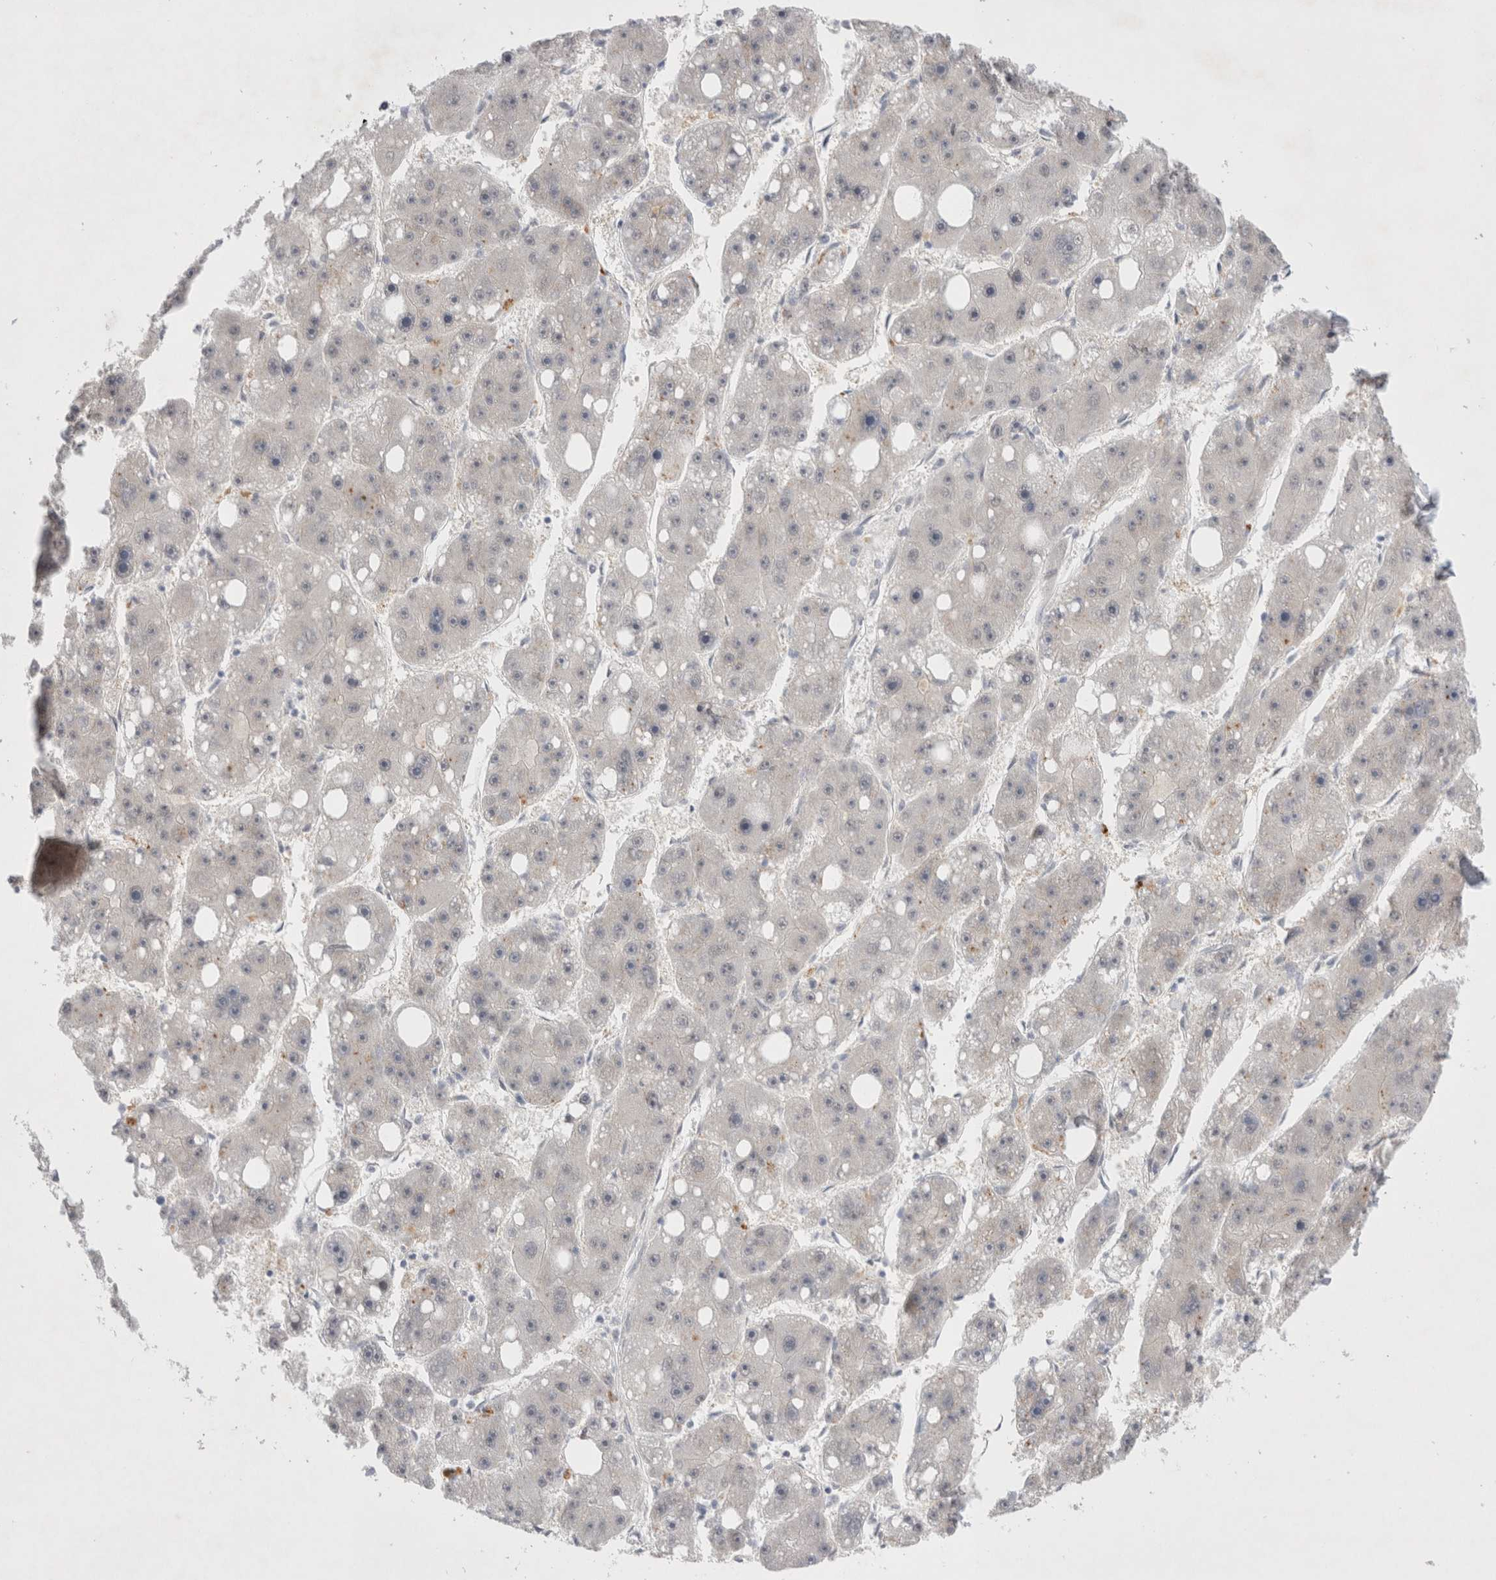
{"staining": {"intensity": "negative", "quantity": "none", "location": "none"}, "tissue": "liver cancer", "cell_type": "Tumor cells", "image_type": "cancer", "snomed": [{"axis": "morphology", "description": "Carcinoma, Hepatocellular, NOS"}, {"axis": "topography", "description": "Liver"}], "caption": "Histopathology image shows no significant protein staining in tumor cells of liver hepatocellular carcinoma.", "gene": "WIPF2", "patient": {"sex": "female", "age": 61}}